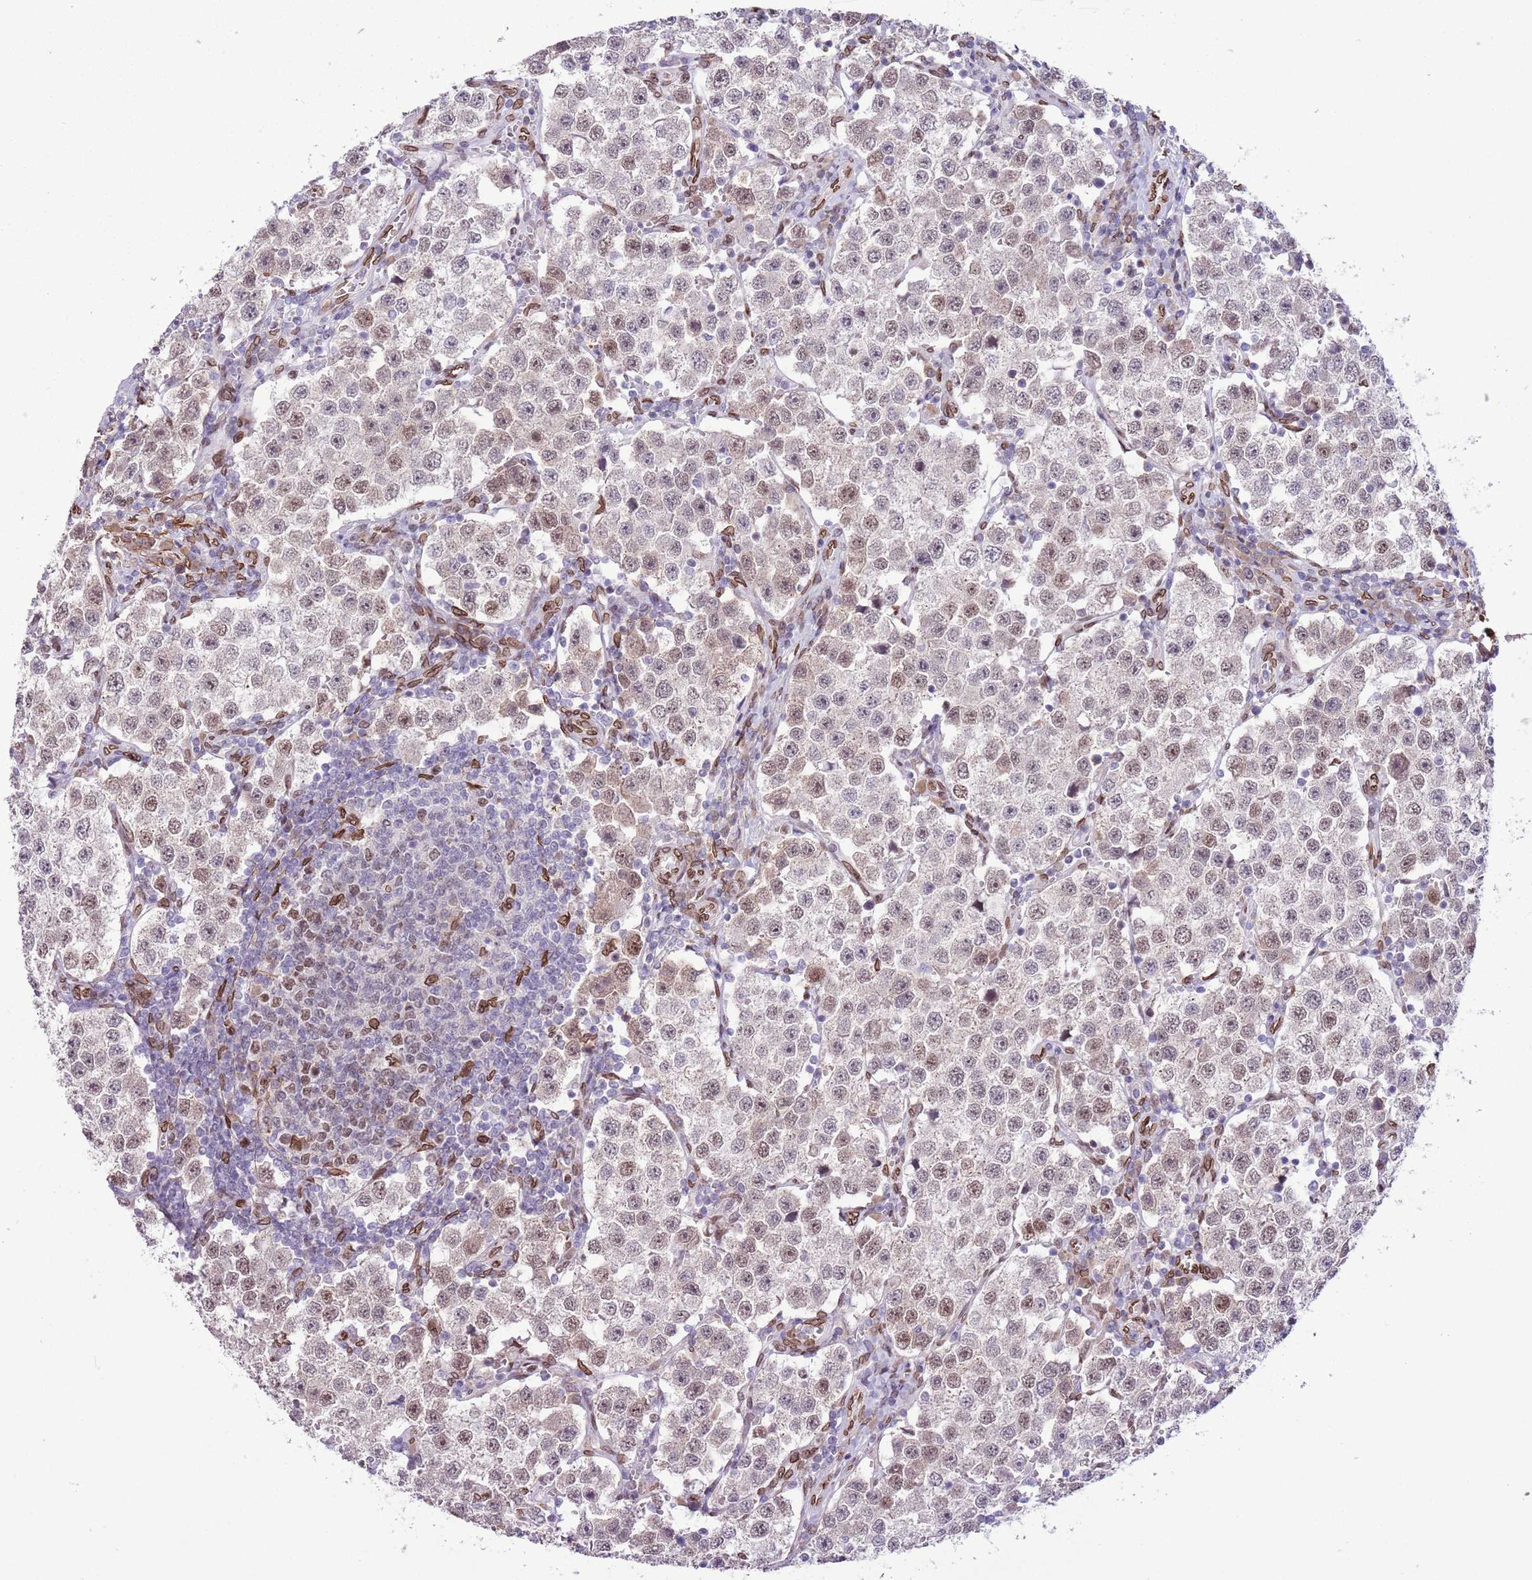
{"staining": {"intensity": "moderate", "quantity": "25%-75%", "location": "nuclear"}, "tissue": "testis cancer", "cell_type": "Tumor cells", "image_type": "cancer", "snomed": [{"axis": "morphology", "description": "Seminoma, NOS"}, {"axis": "topography", "description": "Testis"}], "caption": "A high-resolution histopathology image shows immunohistochemistry (IHC) staining of testis seminoma, which demonstrates moderate nuclear expression in about 25%-75% of tumor cells. Nuclei are stained in blue.", "gene": "ZGLP1", "patient": {"sex": "male", "age": 37}}